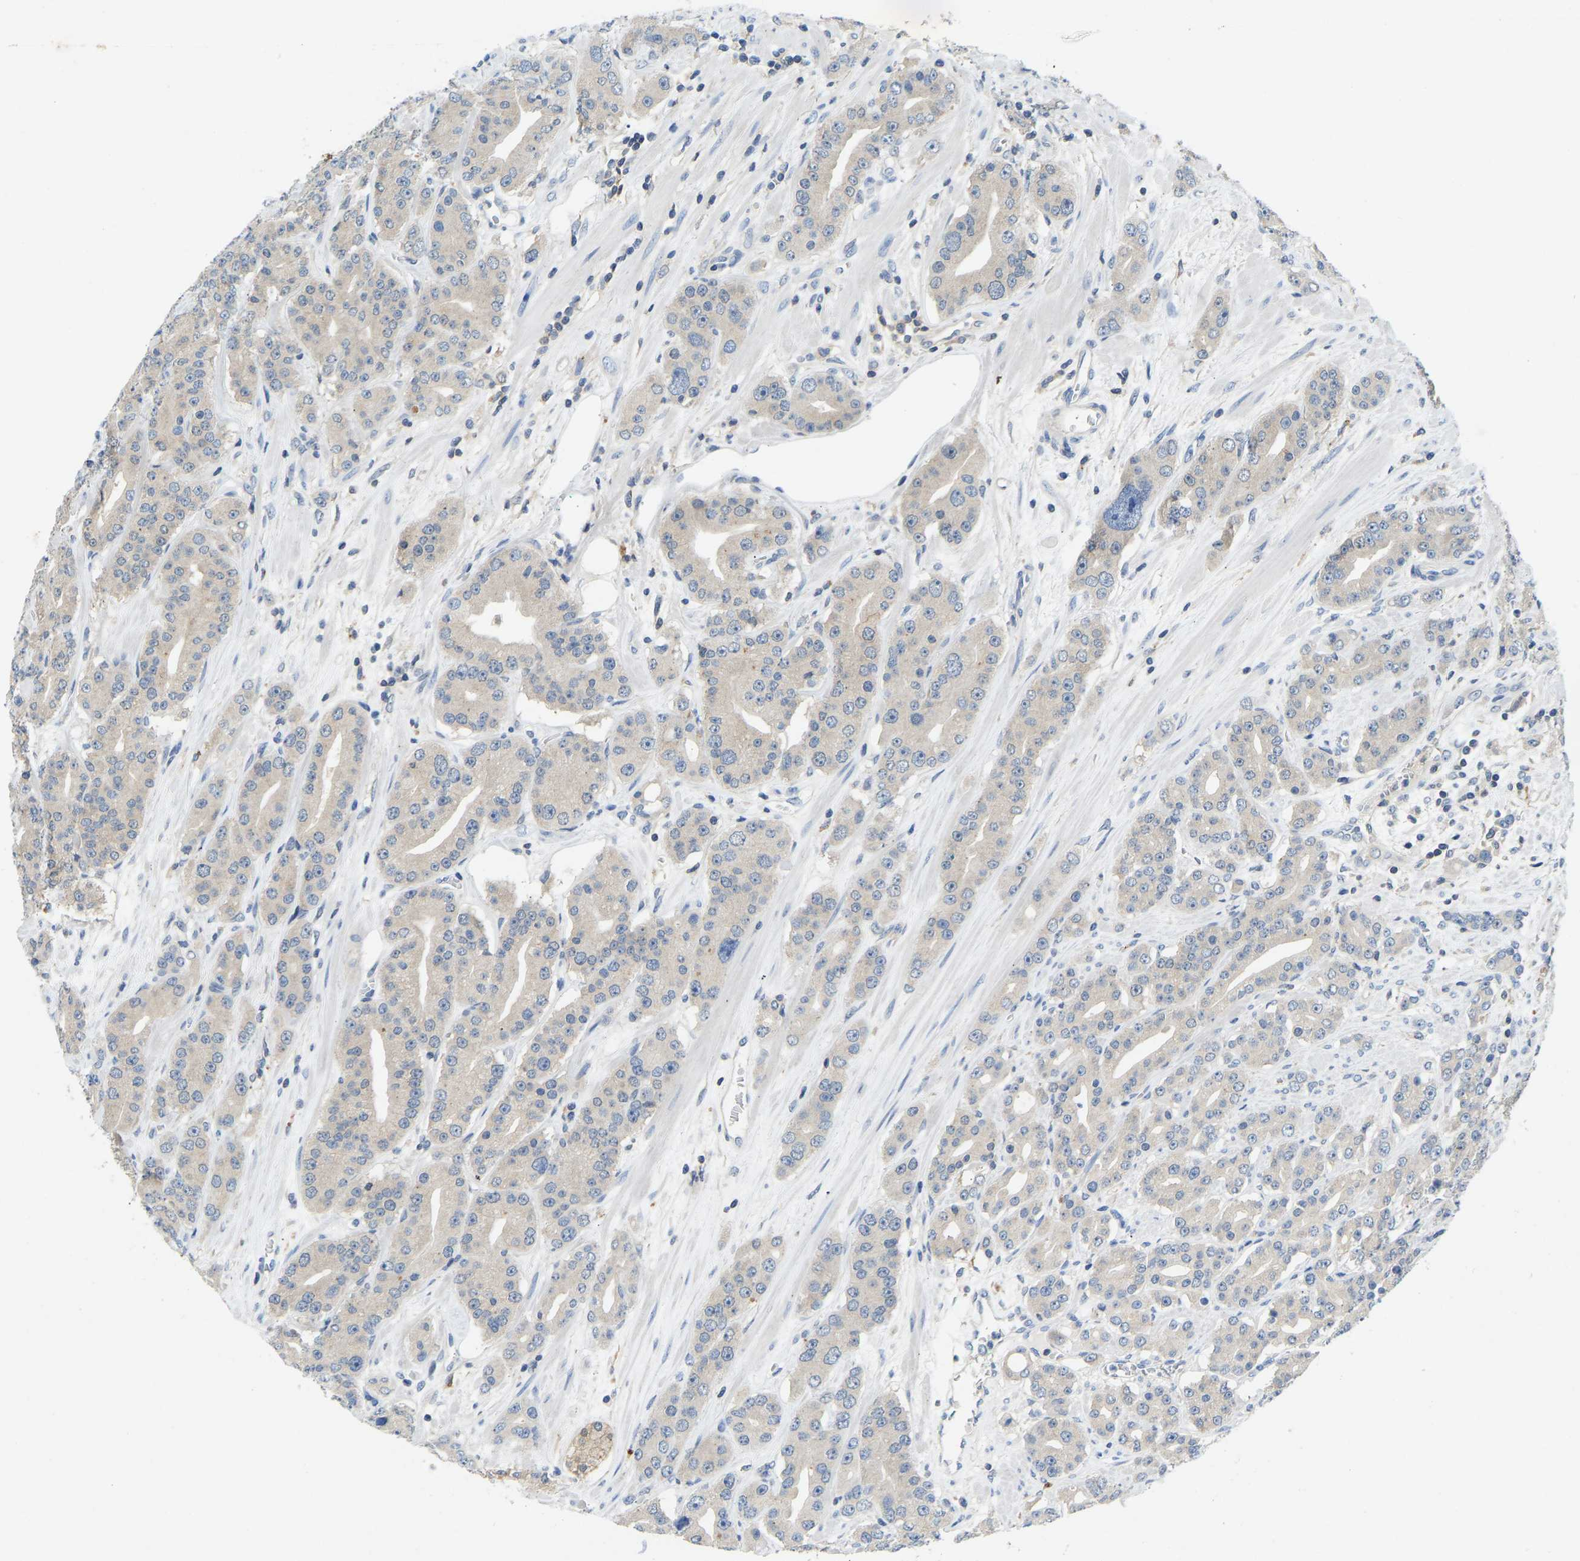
{"staining": {"intensity": "negative", "quantity": "none", "location": "none"}, "tissue": "prostate cancer", "cell_type": "Tumor cells", "image_type": "cancer", "snomed": [{"axis": "morphology", "description": "Adenocarcinoma, High grade"}, {"axis": "topography", "description": "Prostate"}], "caption": "This is a image of immunohistochemistry staining of adenocarcinoma (high-grade) (prostate), which shows no positivity in tumor cells. Brightfield microscopy of IHC stained with DAB (brown) and hematoxylin (blue), captured at high magnification.", "gene": "NDRG3", "patient": {"sex": "male", "age": 71}}